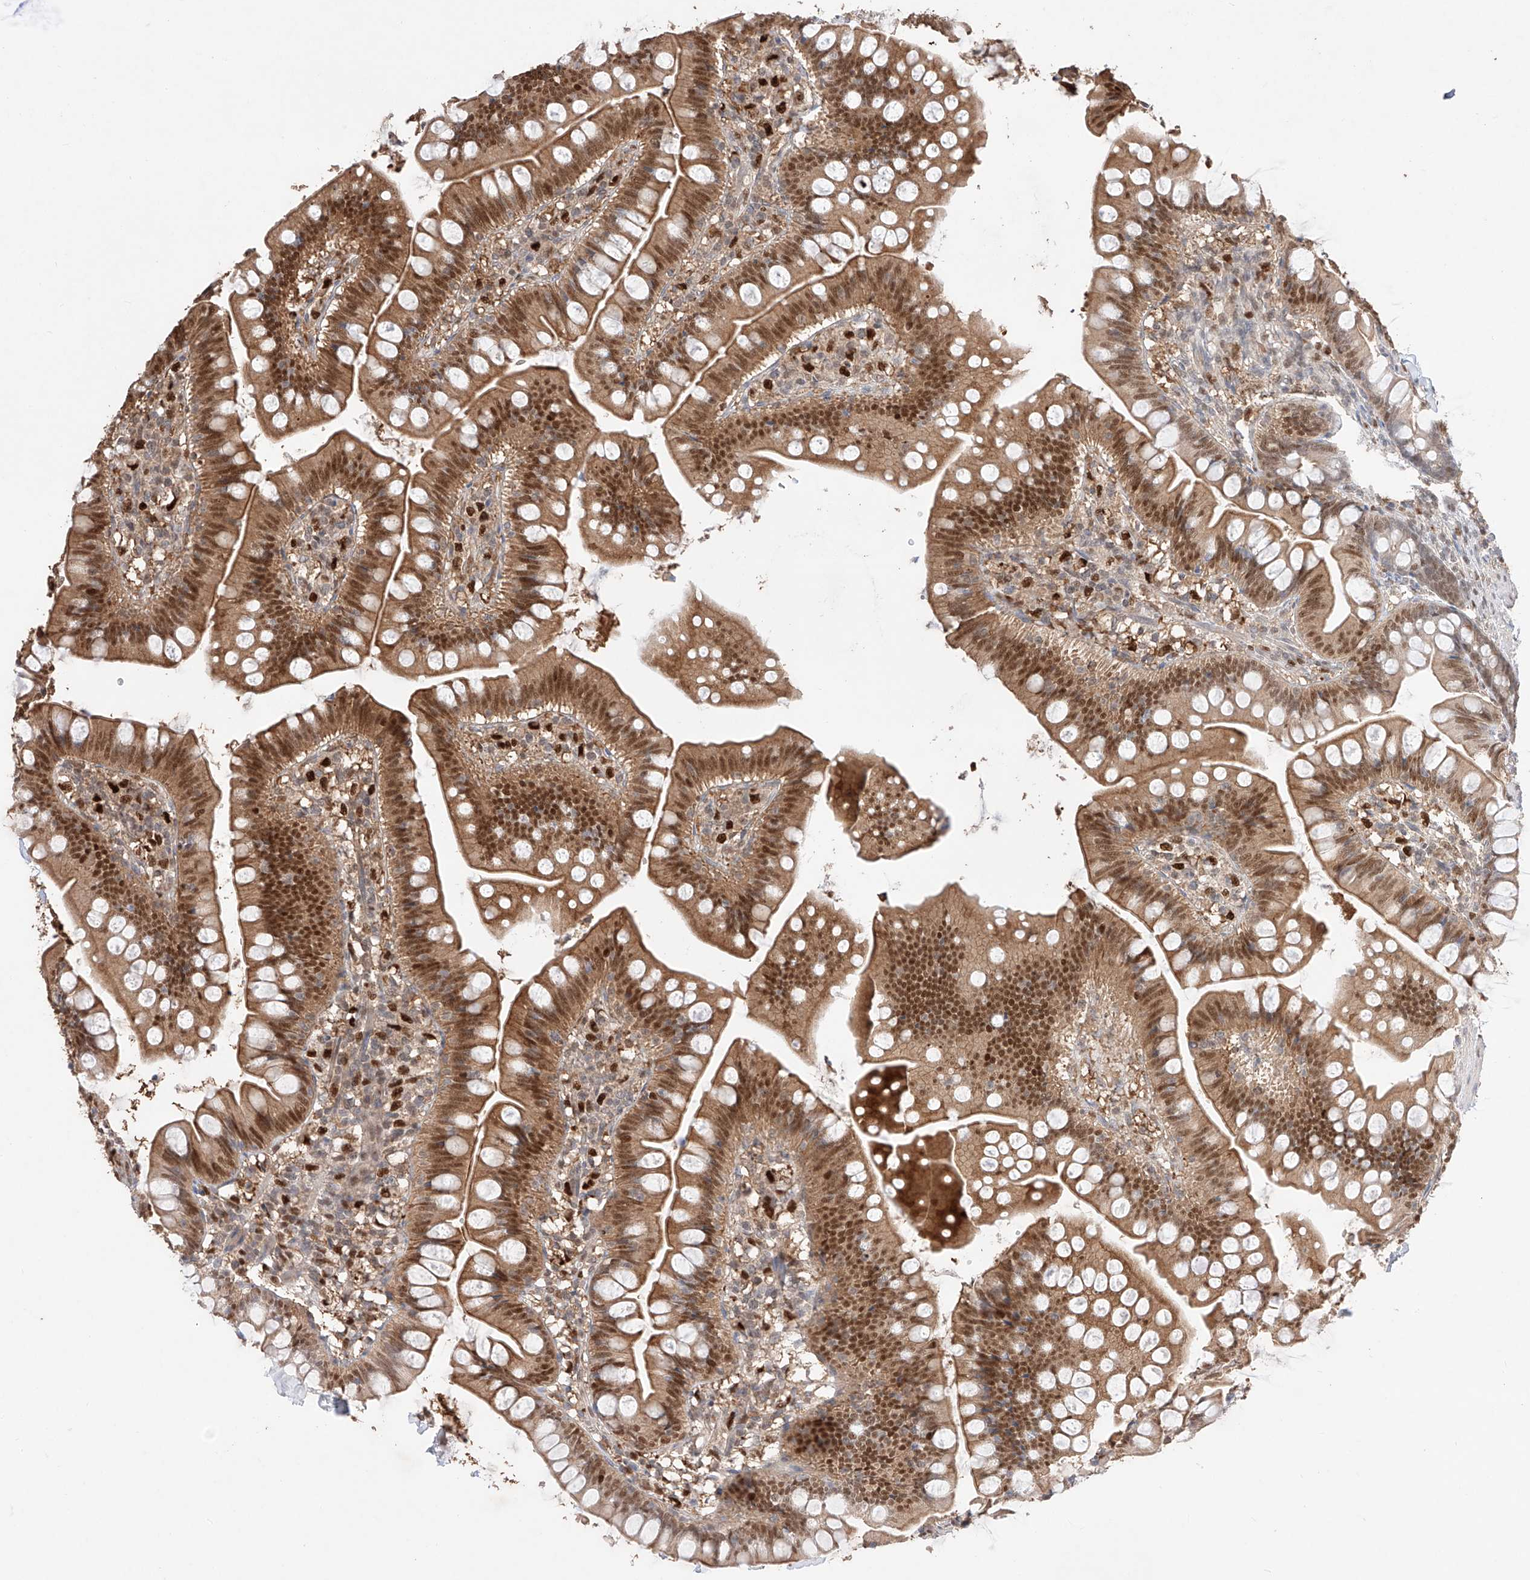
{"staining": {"intensity": "strong", "quantity": ">75%", "location": "cytoplasmic/membranous,nuclear"}, "tissue": "small intestine", "cell_type": "Glandular cells", "image_type": "normal", "snomed": [{"axis": "morphology", "description": "Normal tissue, NOS"}, {"axis": "topography", "description": "Small intestine"}], "caption": "The photomicrograph reveals staining of benign small intestine, revealing strong cytoplasmic/membranous,nuclear protein expression (brown color) within glandular cells.", "gene": "APIP", "patient": {"sex": "male", "age": 7}}